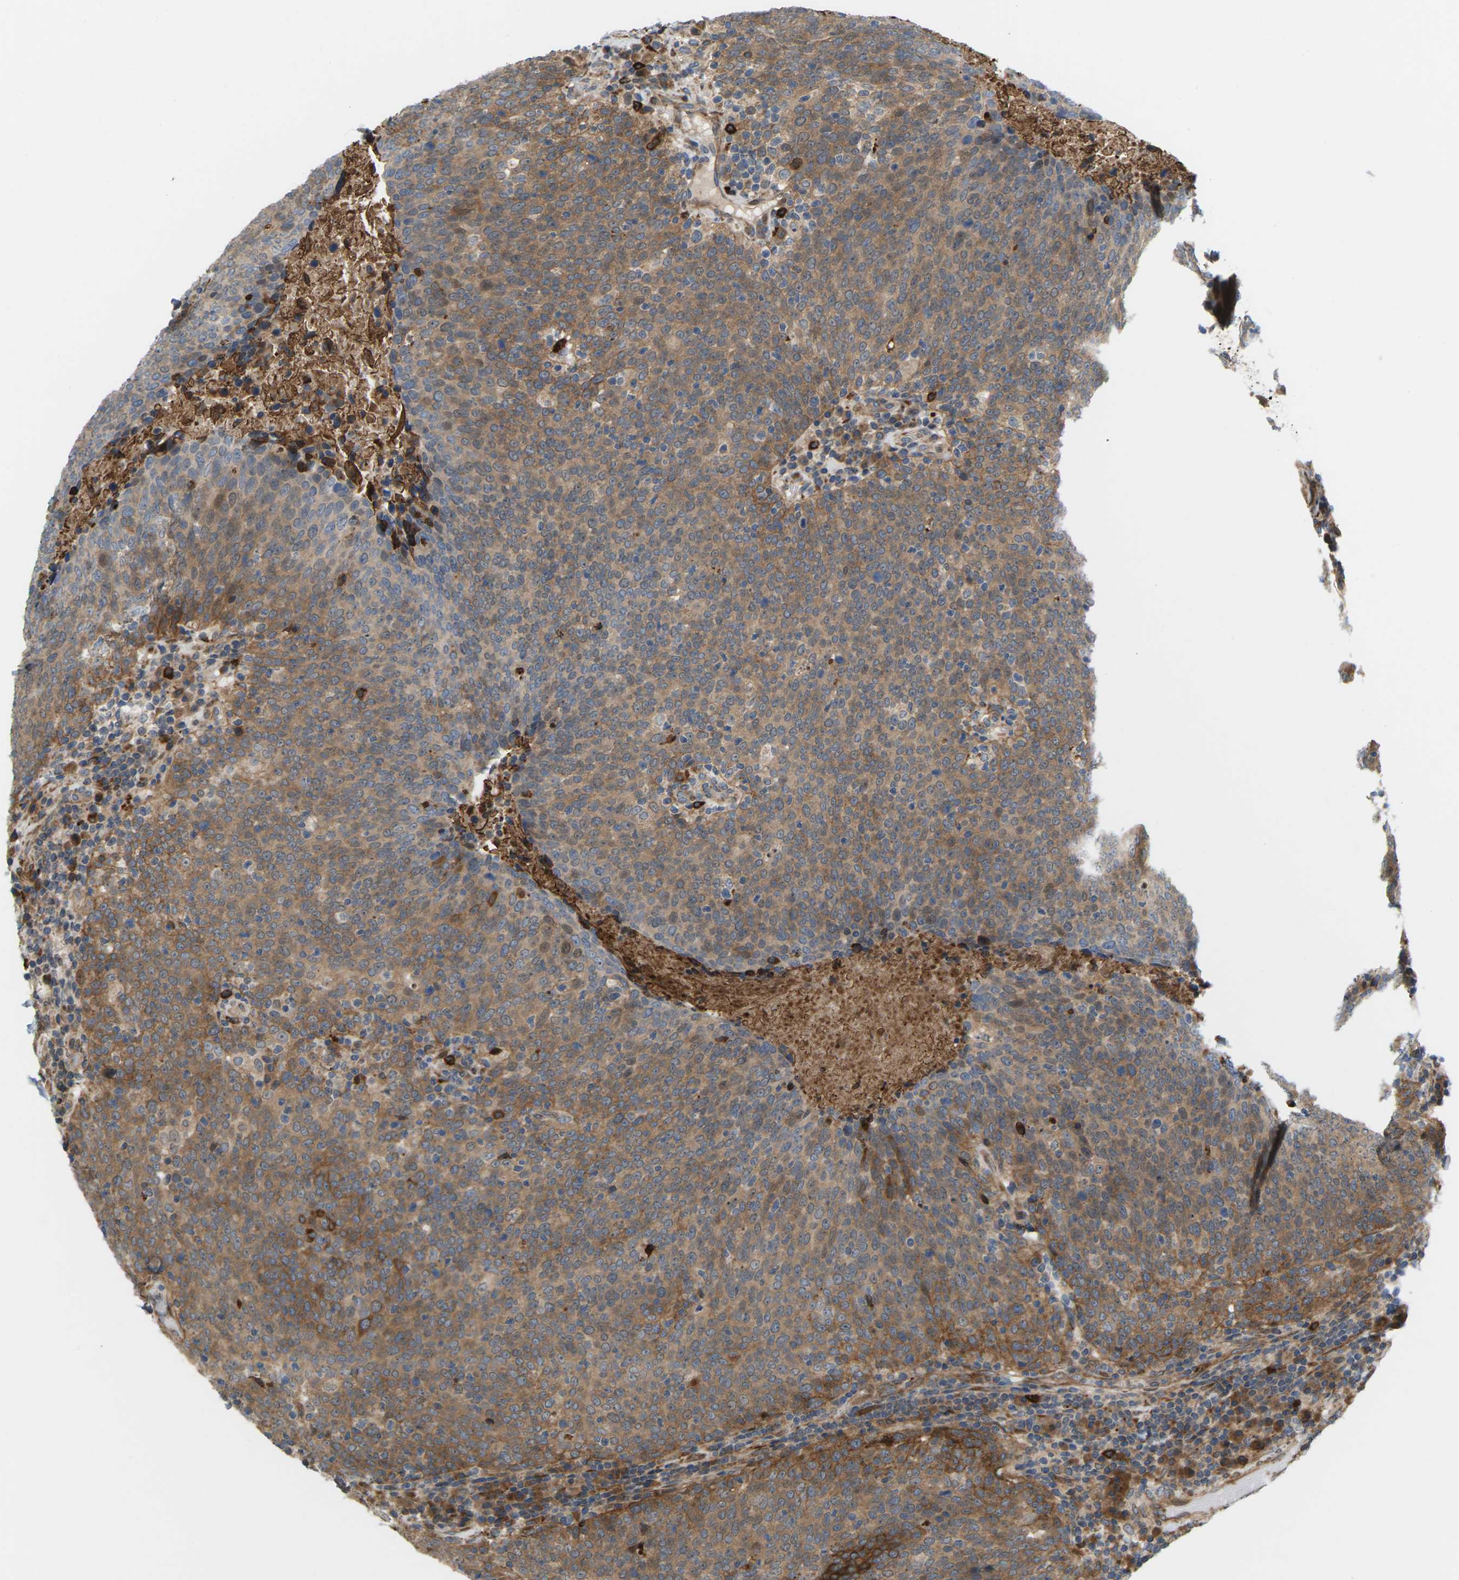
{"staining": {"intensity": "moderate", "quantity": ">75%", "location": "cytoplasmic/membranous"}, "tissue": "head and neck cancer", "cell_type": "Tumor cells", "image_type": "cancer", "snomed": [{"axis": "morphology", "description": "Squamous cell carcinoma, NOS"}, {"axis": "morphology", "description": "Squamous cell carcinoma, metastatic, NOS"}, {"axis": "topography", "description": "Lymph node"}, {"axis": "topography", "description": "Head-Neck"}], "caption": "A brown stain highlights moderate cytoplasmic/membranous positivity of a protein in head and neck squamous cell carcinoma tumor cells.", "gene": "ROBO1", "patient": {"sex": "male", "age": 62}}